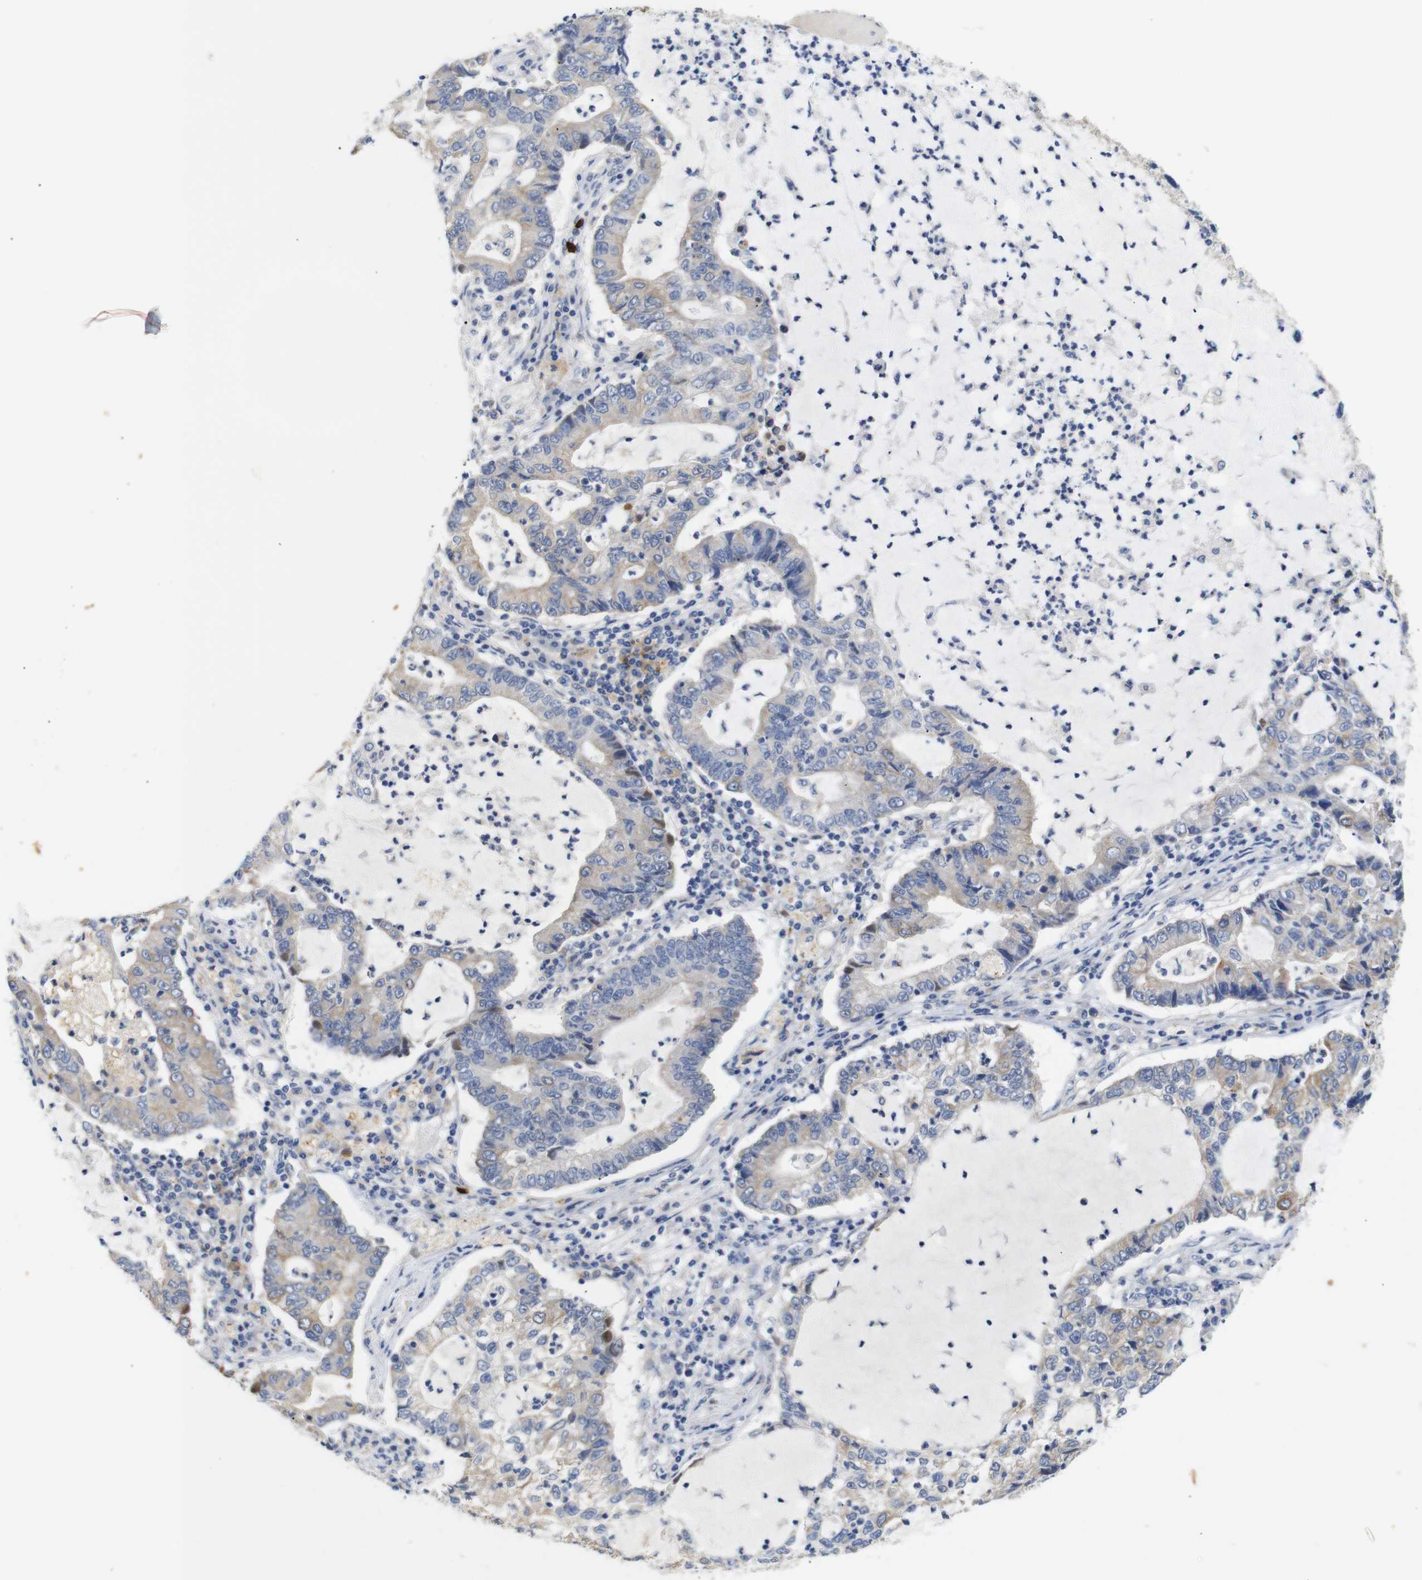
{"staining": {"intensity": "moderate", "quantity": ">75%", "location": "cytoplasmic/membranous"}, "tissue": "lung cancer", "cell_type": "Tumor cells", "image_type": "cancer", "snomed": [{"axis": "morphology", "description": "Adenocarcinoma, NOS"}, {"axis": "topography", "description": "Lung"}], "caption": "This is an image of immunohistochemistry (IHC) staining of lung cancer (adenocarcinoma), which shows moderate staining in the cytoplasmic/membranous of tumor cells.", "gene": "ALOX15", "patient": {"sex": "female", "age": 51}}